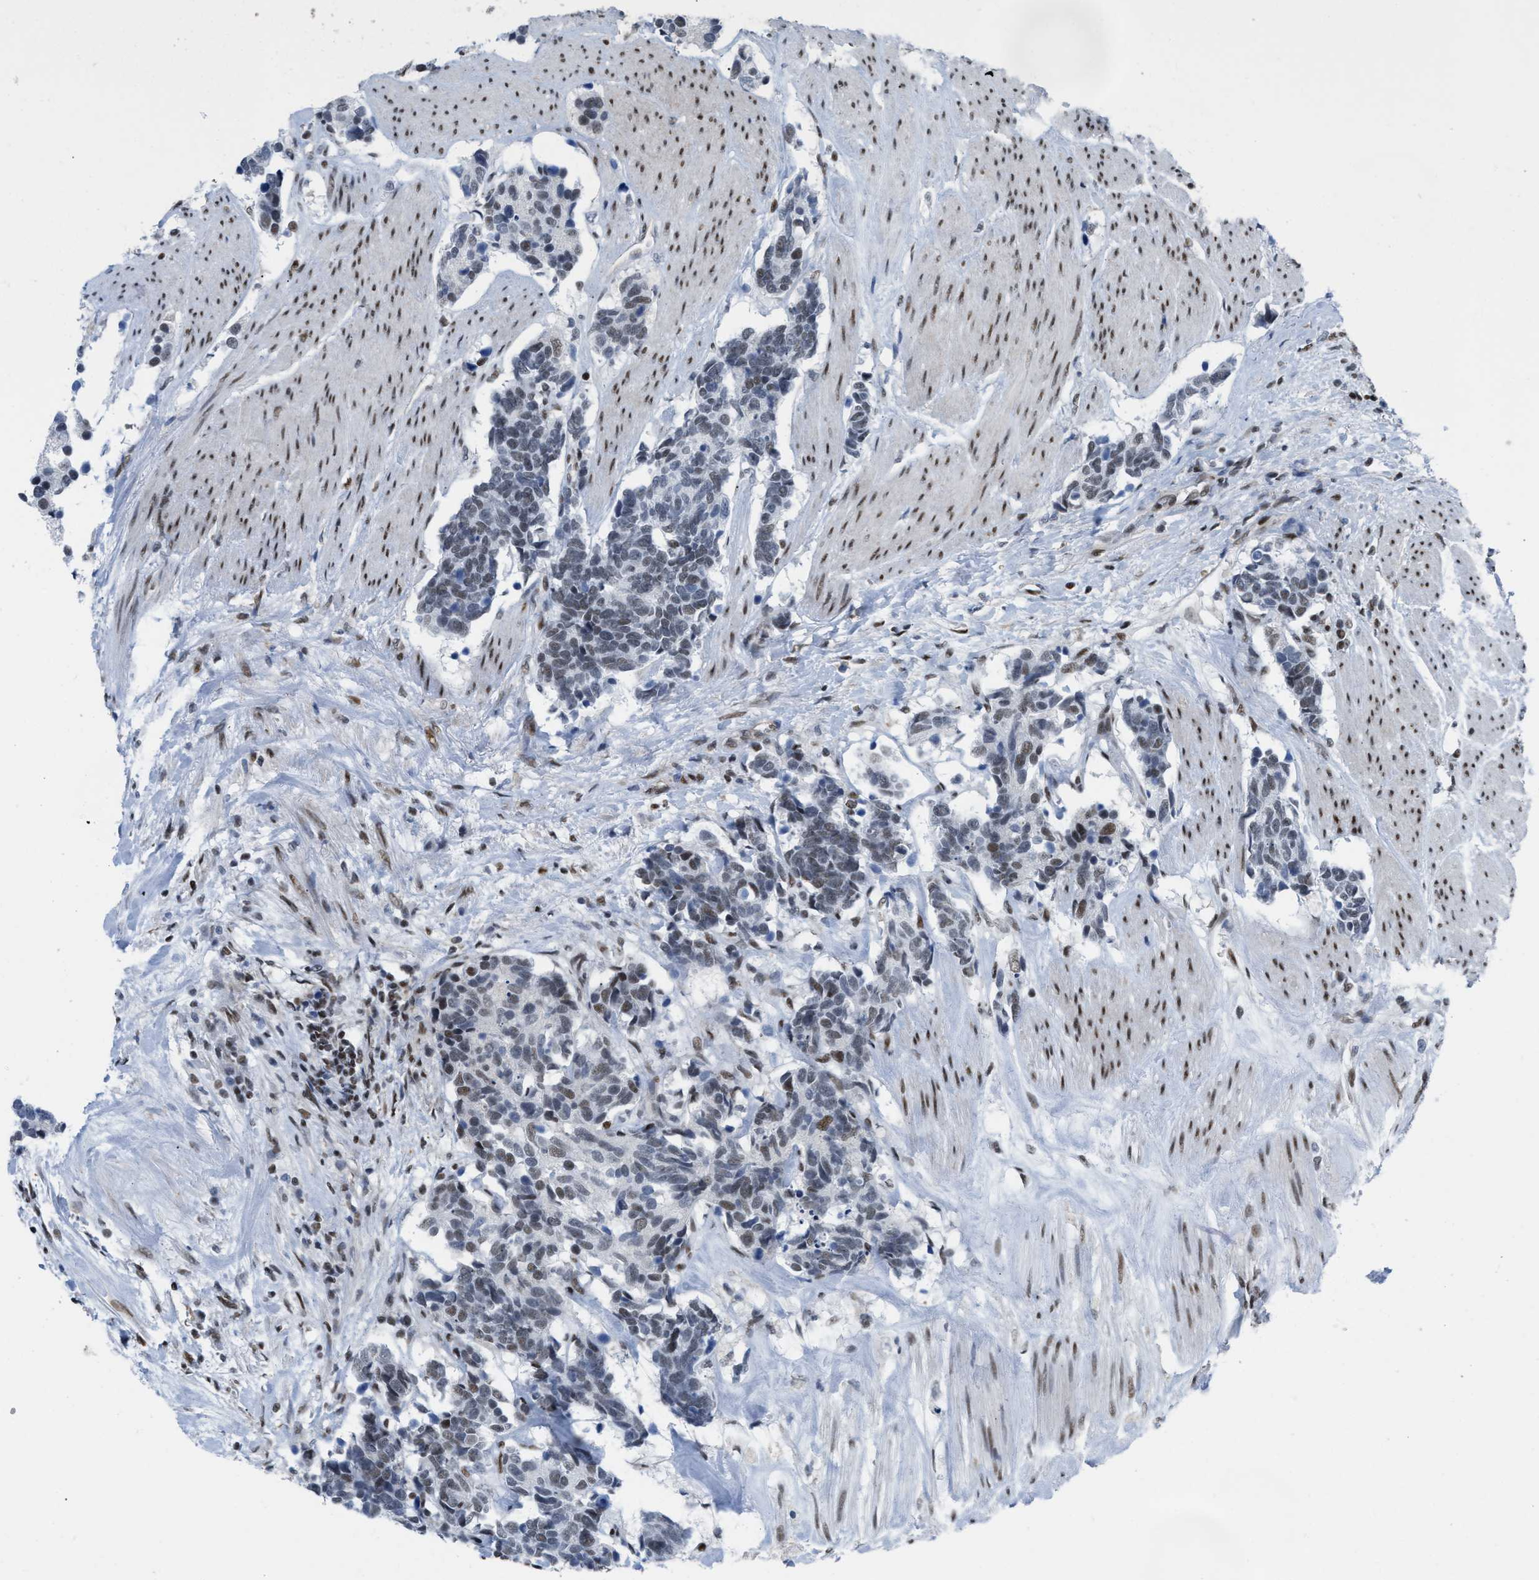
{"staining": {"intensity": "weak", "quantity": "<25%", "location": "nuclear"}, "tissue": "carcinoid", "cell_type": "Tumor cells", "image_type": "cancer", "snomed": [{"axis": "morphology", "description": "Carcinoma, NOS"}, {"axis": "morphology", "description": "Carcinoid, malignant, NOS"}, {"axis": "topography", "description": "Urinary bladder"}], "caption": "Carcinoid was stained to show a protein in brown. There is no significant staining in tumor cells.", "gene": "MIER1", "patient": {"sex": "male", "age": 57}}